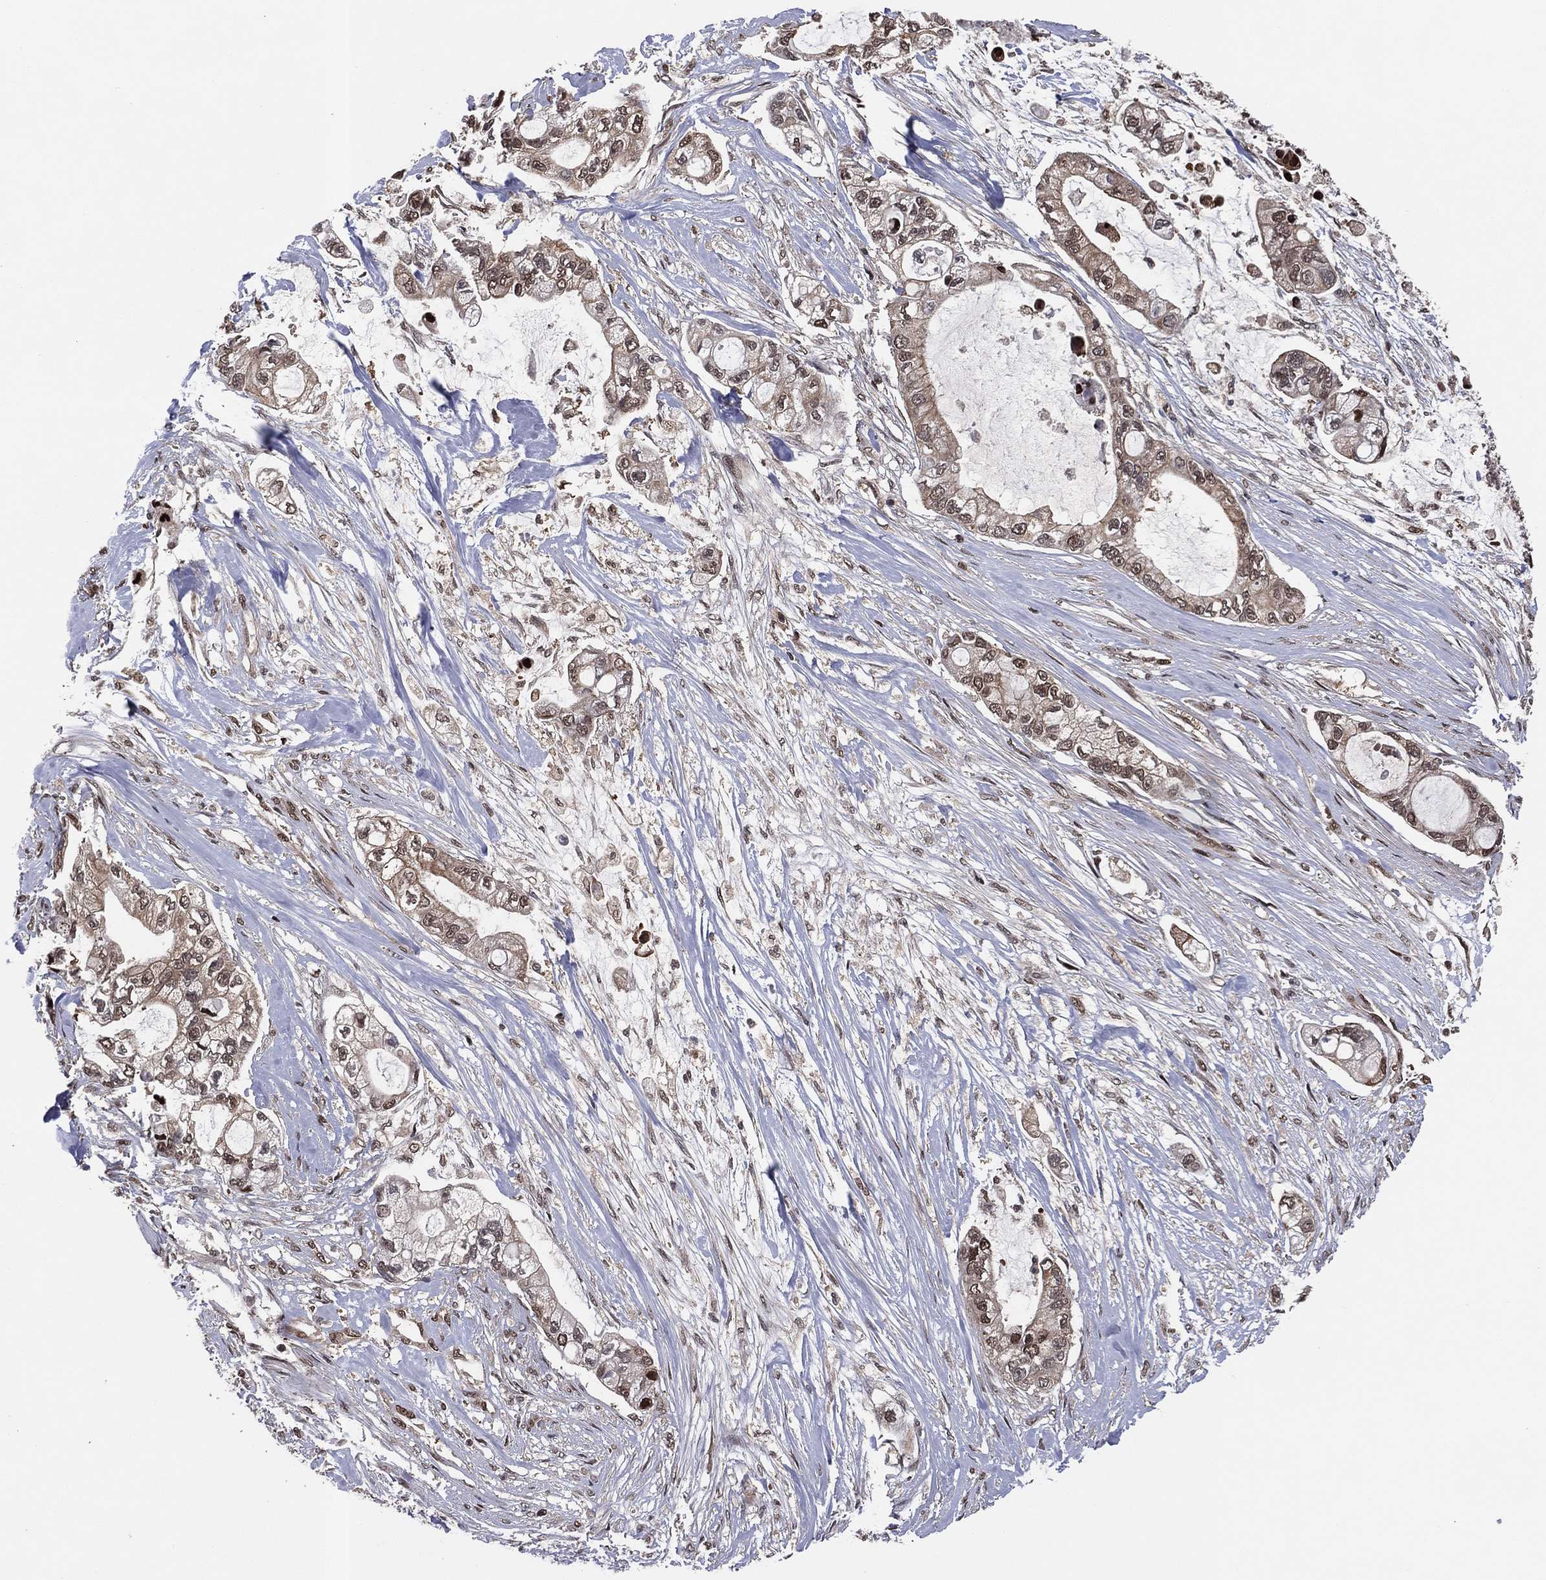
{"staining": {"intensity": "moderate", "quantity": "<25%", "location": "cytoplasmic/membranous,nuclear"}, "tissue": "pancreatic cancer", "cell_type": "Tumor cells", "image_type": "cancer", "snomed": [{"axis": "morphology", "description": "Adenocarcinoma, NOS"}, {"axis": "topography", "description": "Pancreas"}], "caption": "Moderate cytoplasmic/membranous and nuclear expression for a protein is appreciated in about <25% of tumor cells of pancreatic cancer using immunohistochemistry (IHC).", "gene": "PSMA1", "patient": {"sex": "female", "age": 69}}